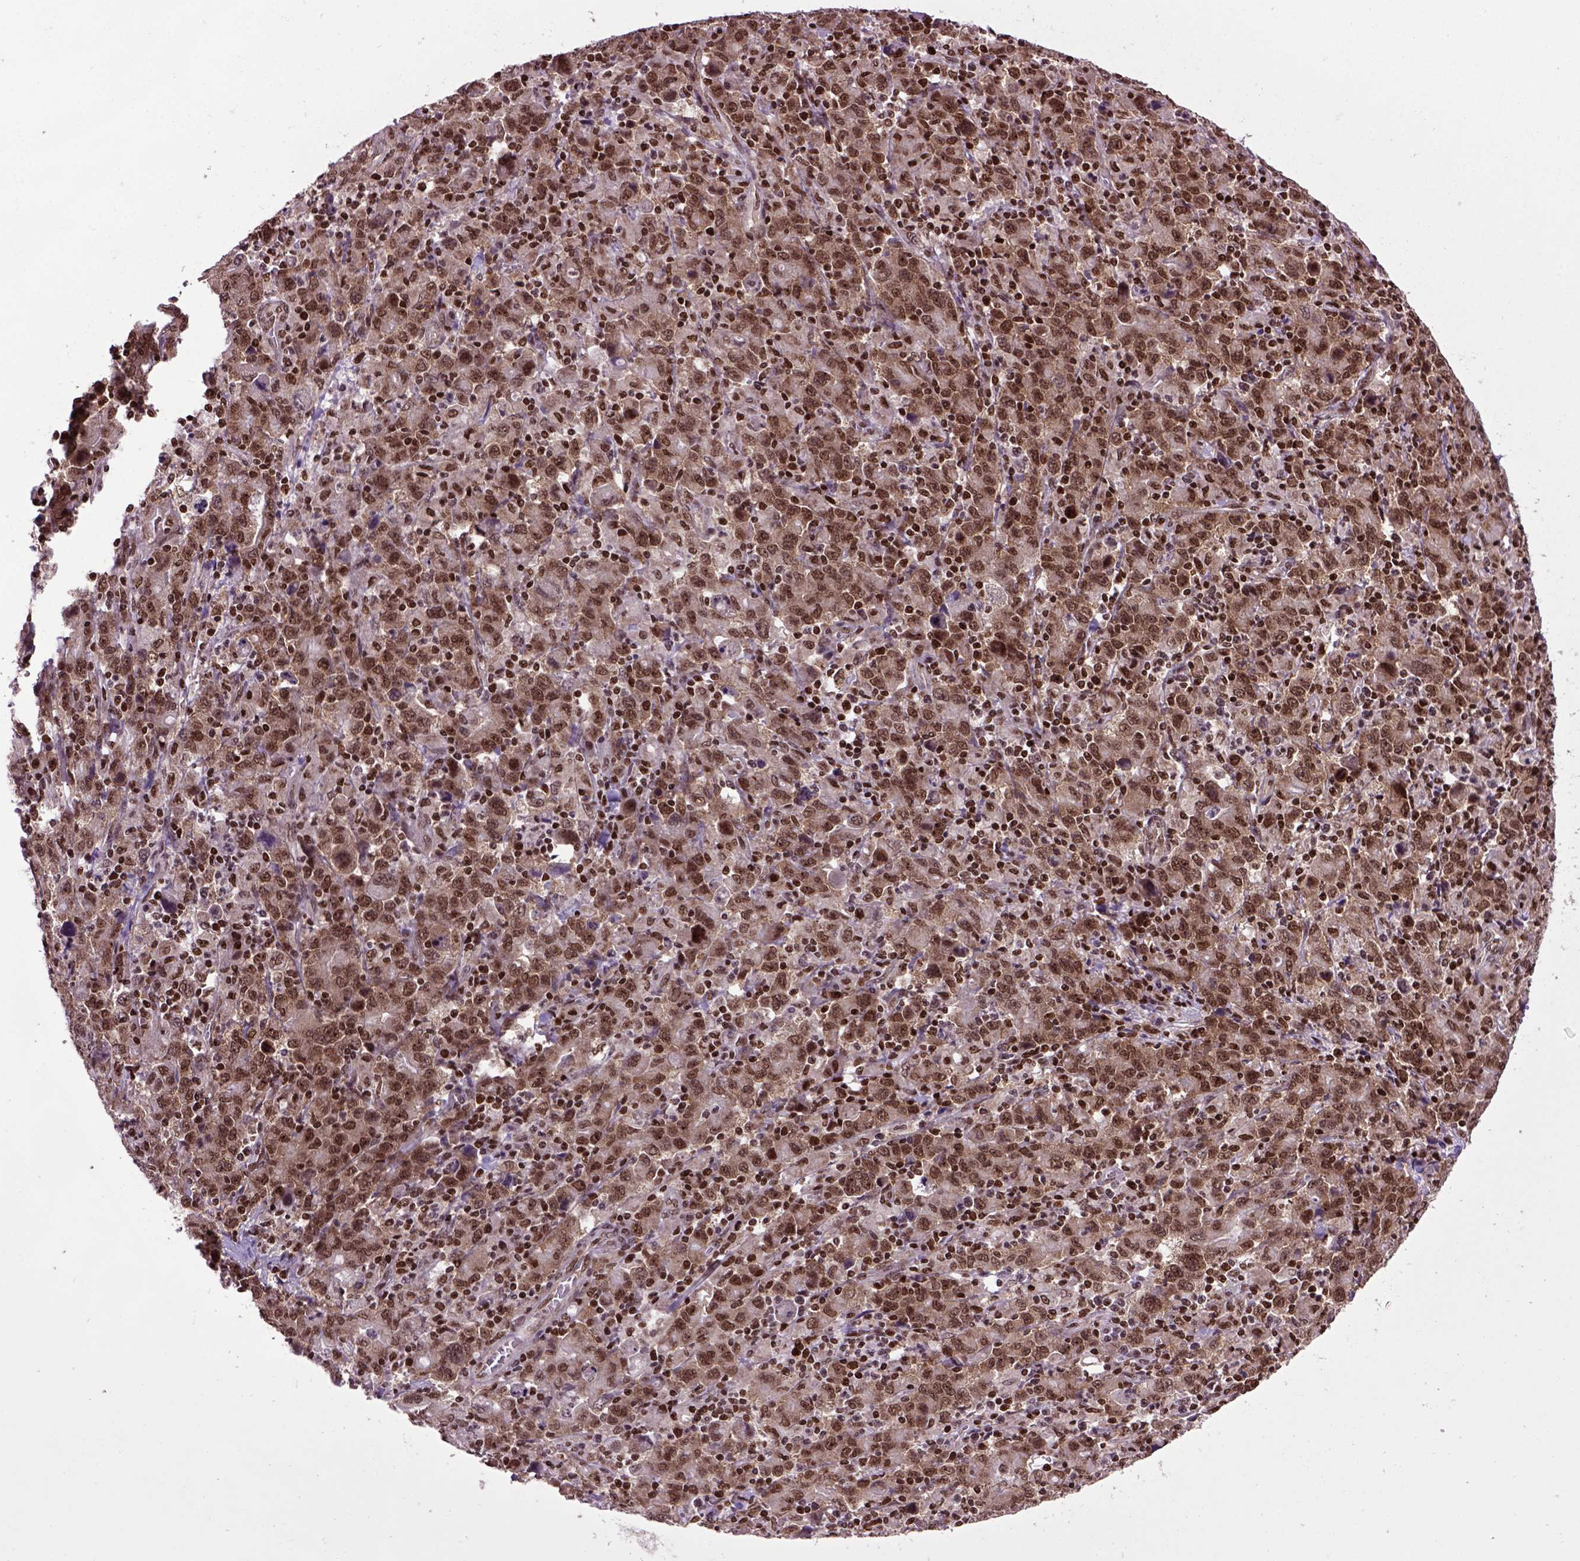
{"staining": {"intensity": "strong", "quantity": ">75%", "location": "nuclear"}, "tissue": "stomach cancer", "cell_type": "Tumor cells", "image_type": "cancer", "snomed": [{"axis": "morphology", "description": "Adenocarcinoma, NOS"}, {"axis": "topography", "description": "Stomach, upper"}], "caption": "Immunohistochemistry (DAB (3,3'-diaminobenzidine)) staining of human stomach adenocarcinoma shows strong nuclear protein staining in approximately >75% of tumor cells.", "gene": "CELF1", "patient": {"sex": "male", "age": 69}}